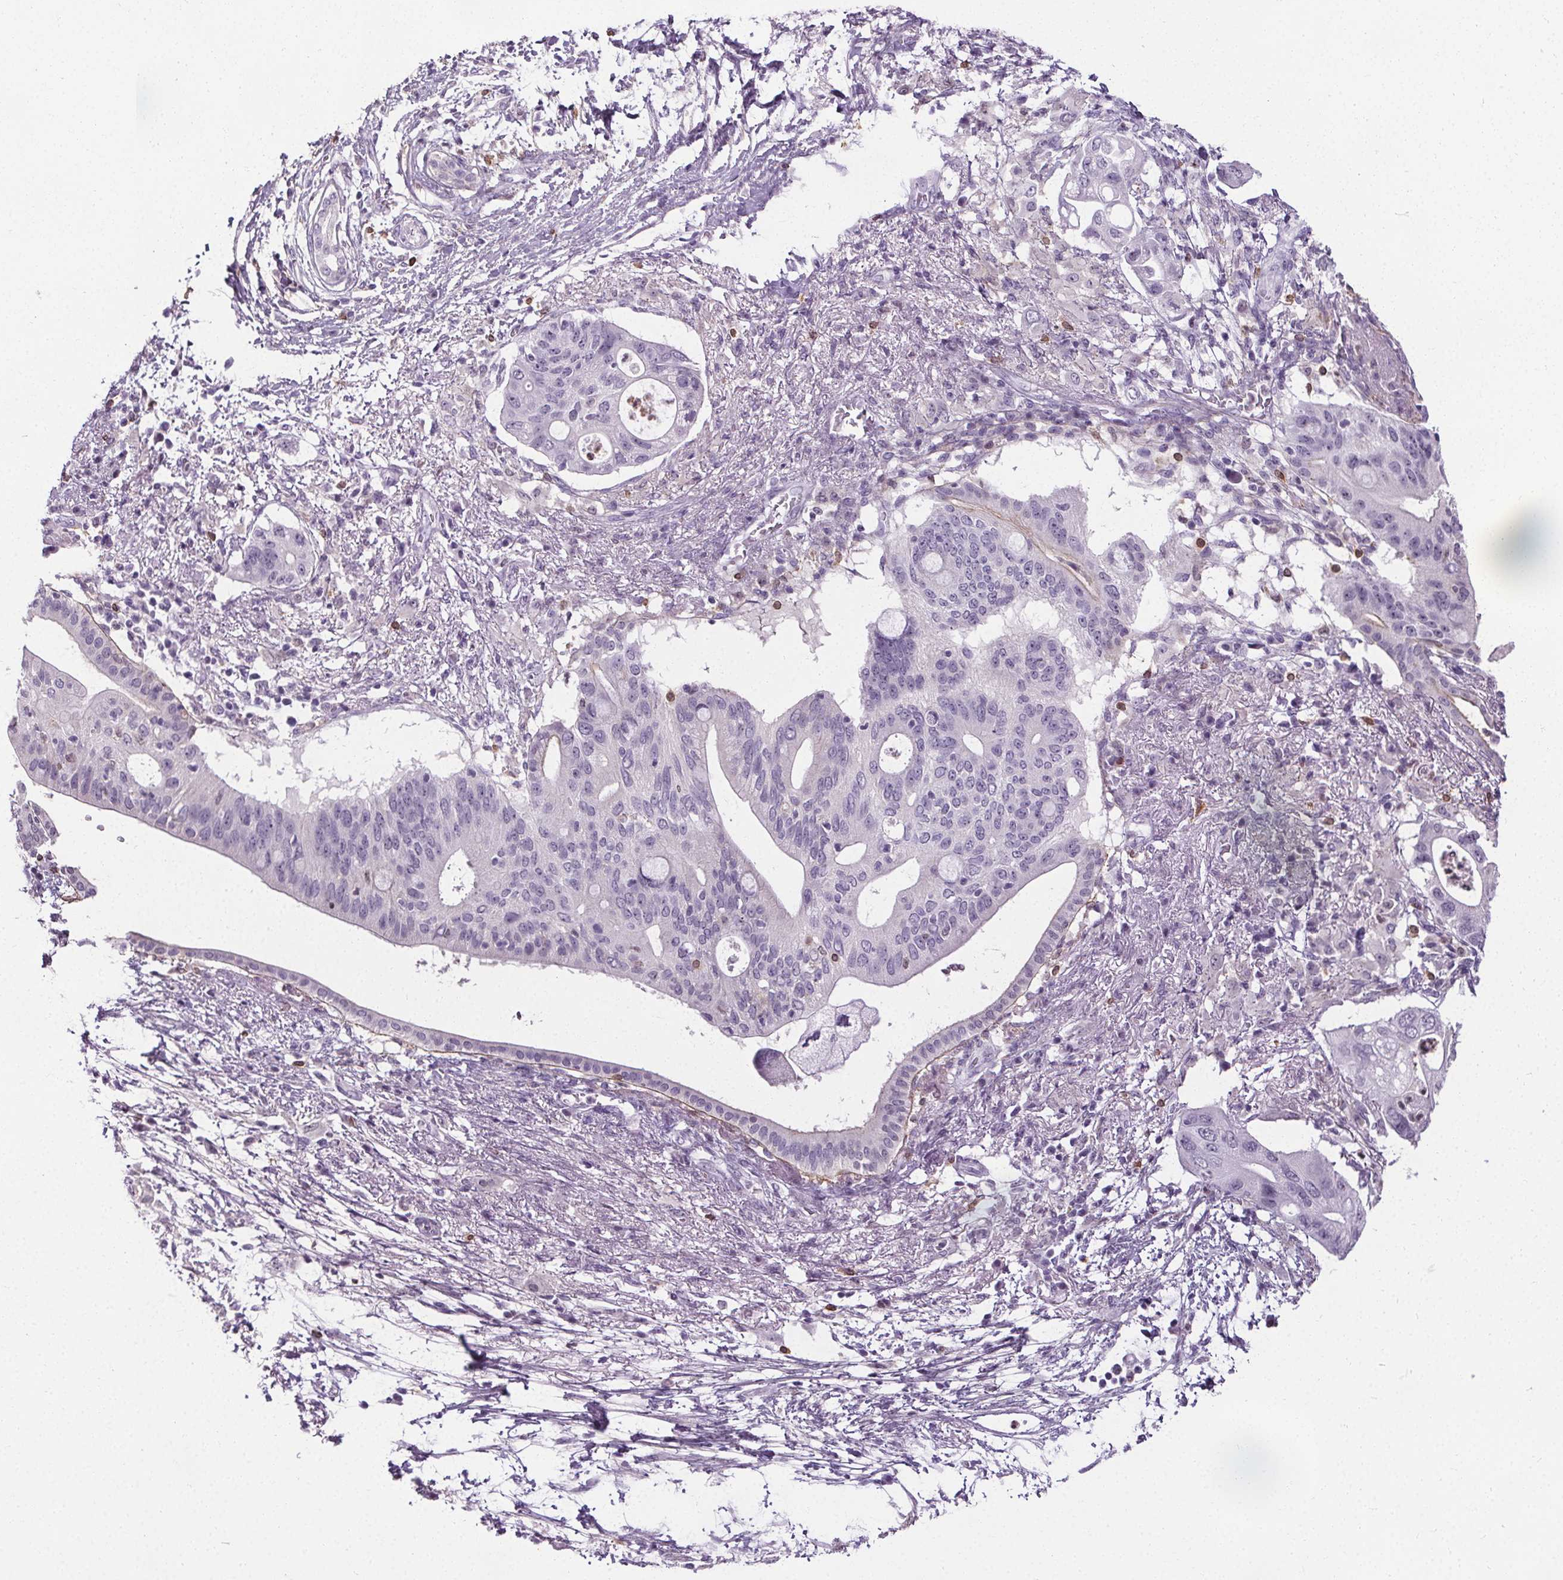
{"staining": {"intensity": "negative", "quantity": "none", "location": "none"}, "tissue": "pancreatic cancer", "cell_type": "Tumor cells", "image_type": "cancer", "snomed": [{"axis": "morphology", "description": "Adenocarcinoma, NOS"}, {"axis": "topography", "description": "Pancreas"}], "caption": "Immunohistochemistry photomicrograph of human pancreatic cancer (adenocarcinoma) stained for a protein (brown), which reveals no staining in tumor cells.", "gene": "TMEM240", "patient": {"sex": "female", "age": 72}}